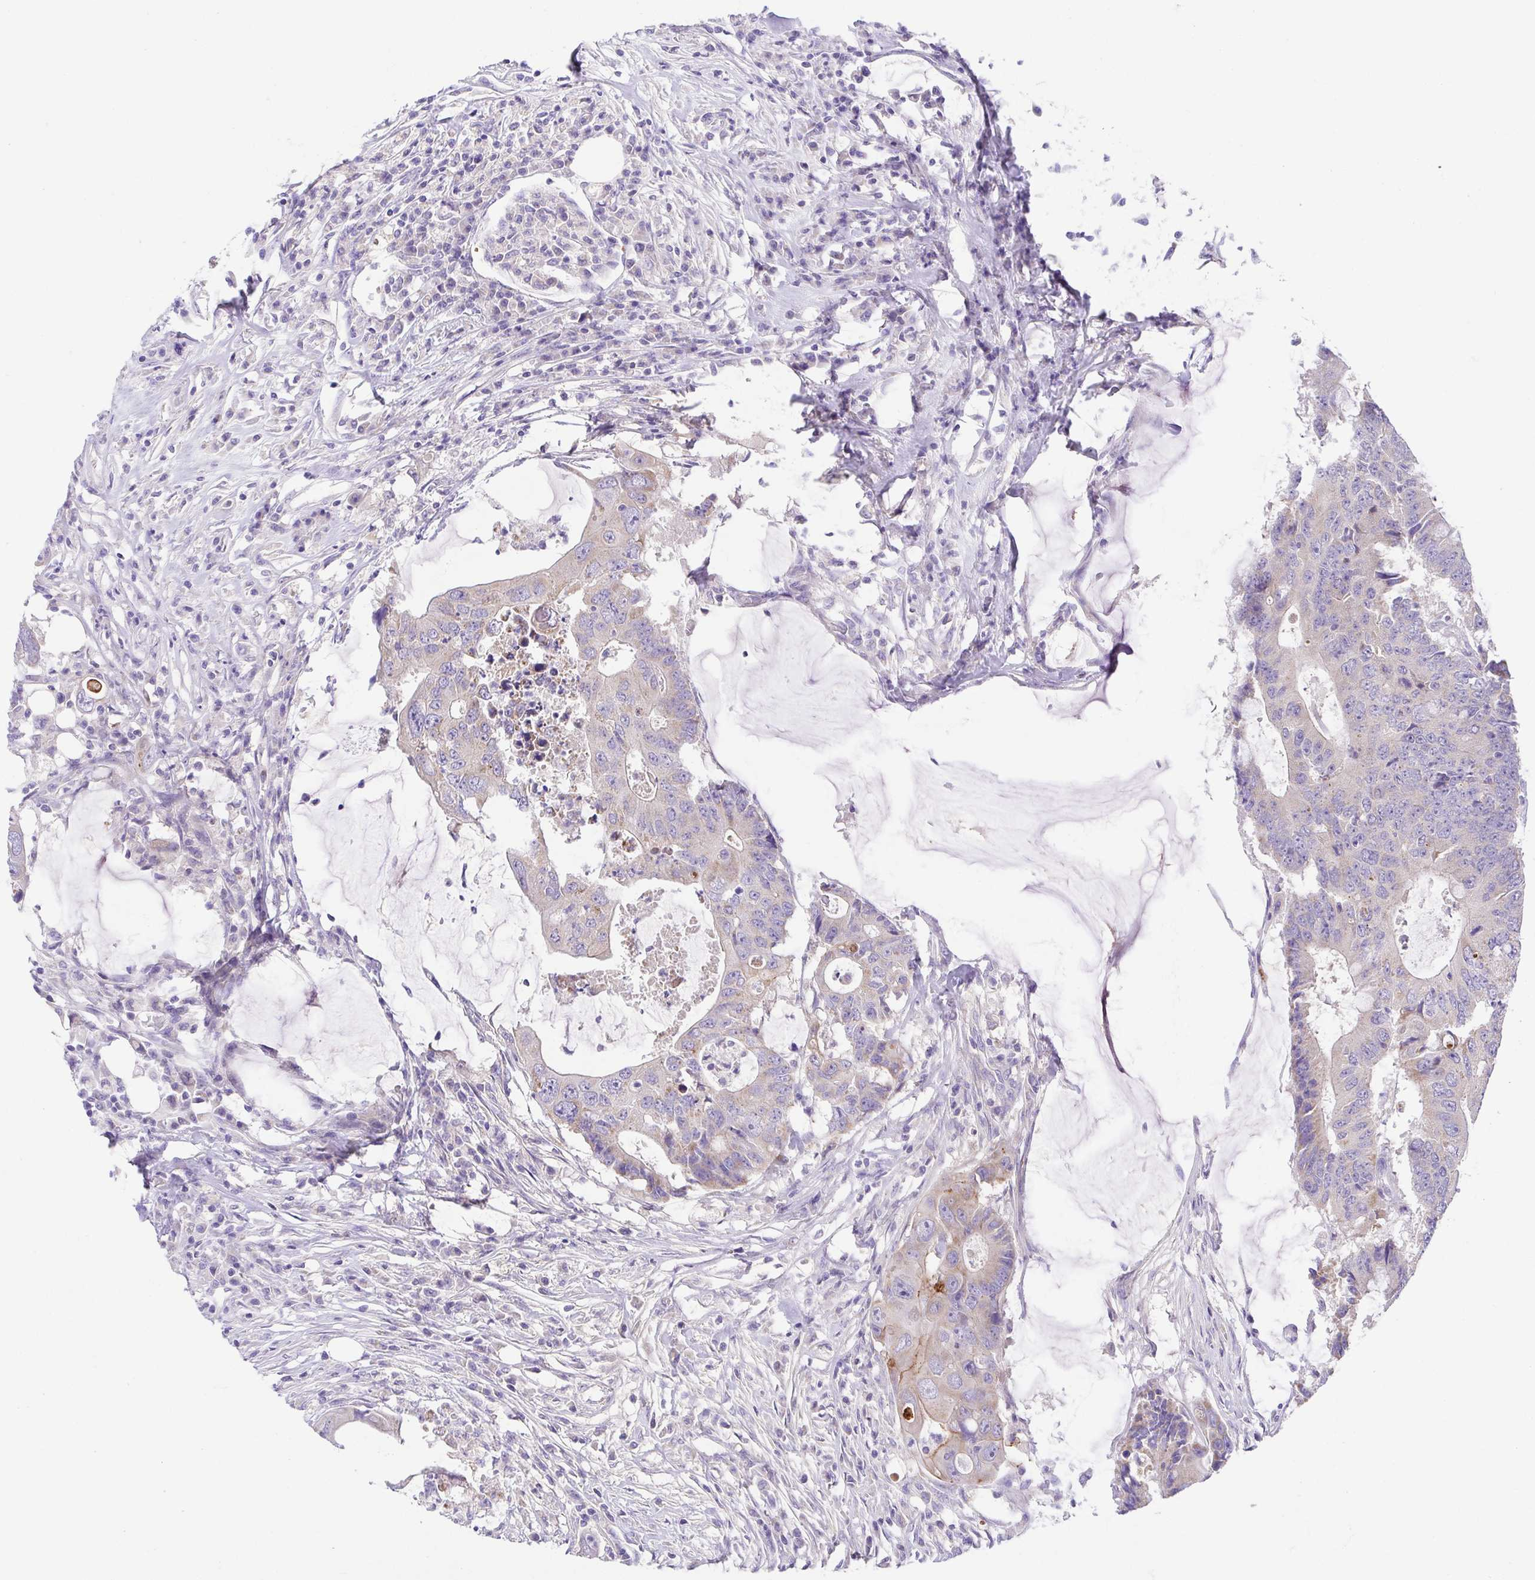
{"staining": {"intensity": "weak", "quantity": "<25%", "location": "cytoplasmic/membranous"}, "tissue": "colorectal cancer", "cell_type": "Tumor cells", "image_type": "cancer", "snomed": [{"axis": "morphology", "description": "Adenocarcinoma, NOS"}, {"axis": "topography", "description": "Colon"}], "caption": "This is a image of immunohistochemistry (IHC) staining of colorectal cancer, which shows no expression in tumor cells.", "gene": "SLC13A1", "patient": {"sex": "male", "age": 71}}